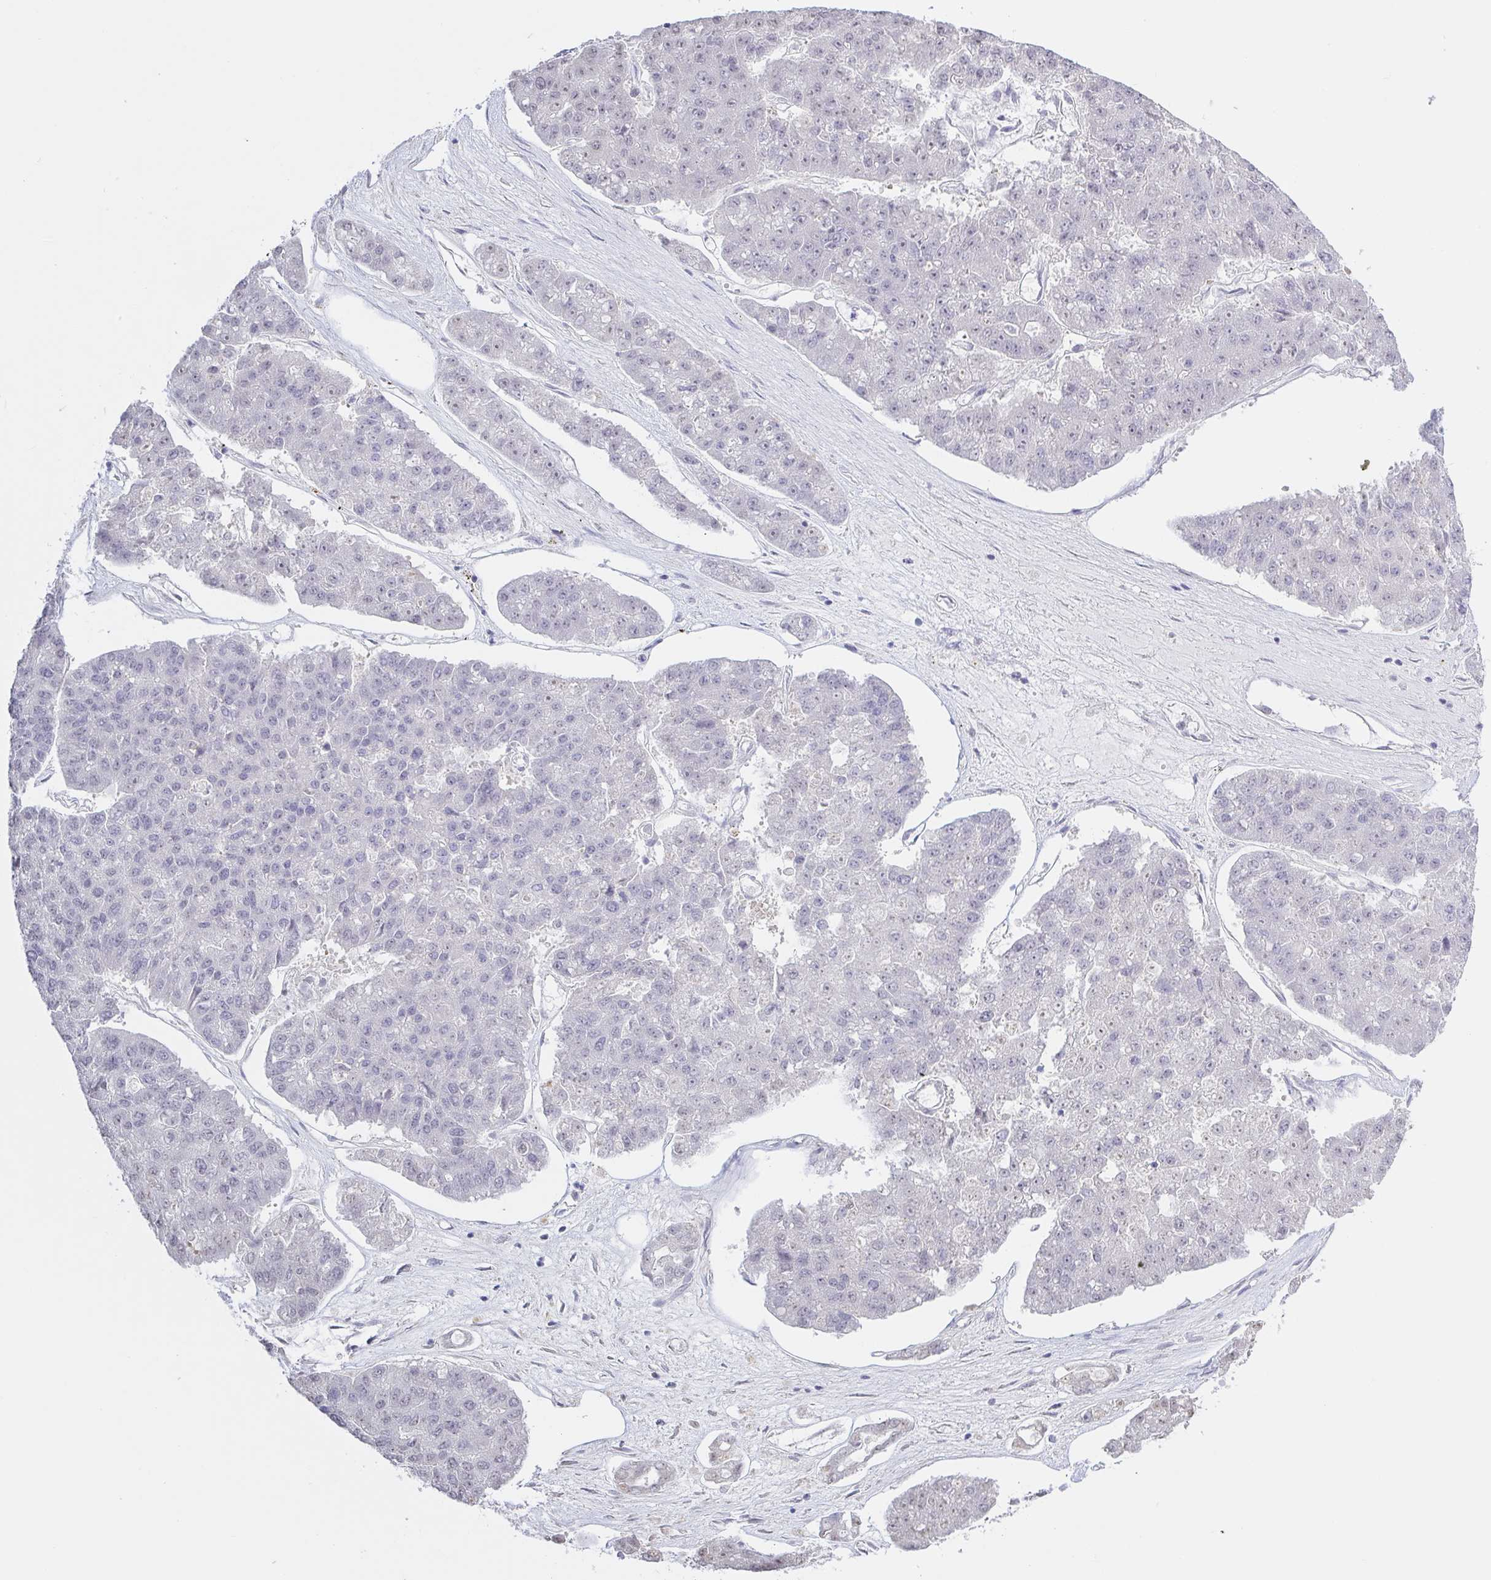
{"staining": {"intensity": "negative", "quantity": "none", "location": "none"}, "tissue": "pancreatic cancer", "cell_type": "Tumor cells", "image_type": "cancer", "snomed": [{"axis": "morphology", "description": "Adenocarcinoma, NOS"}, {"axis": "topography", "description": "Pancreas"}], "caption": "Tumor cells are negative for protein expression in human pancreatic adenocarcinoma.", "gene": "HYPK", "patient": {"sex": "male", "age": 50}}